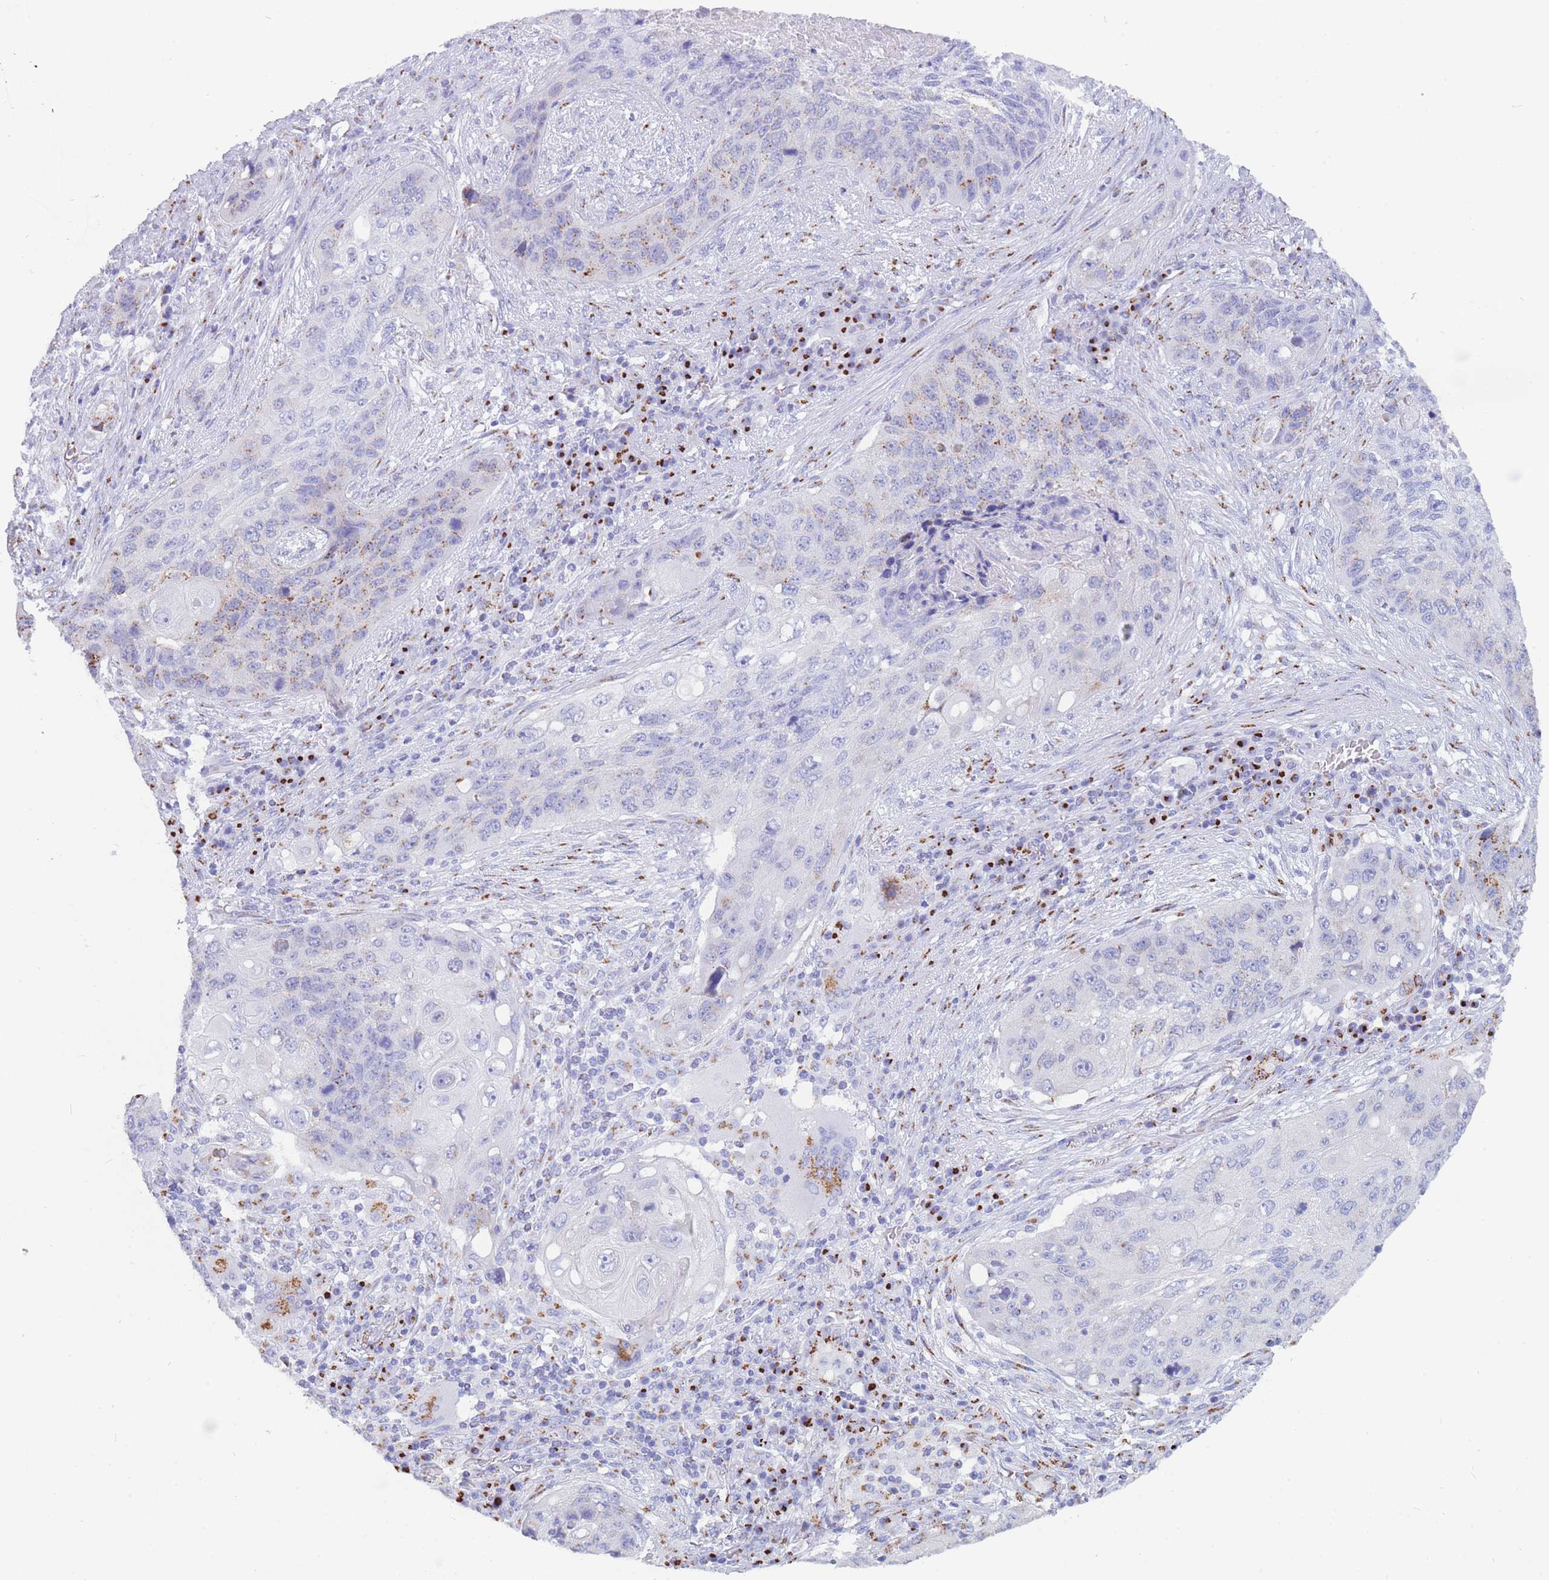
{"staining": {"intensity": "negative", "quantity": "none", "location": "none"}, "tissue": "lung cancer", "cell_type": "Tumor cells", "image_type": "cancer", "snomed": [{"axis": "morphology", "description": "Squamous cell carcinoma, NOS"}, {"axis": "topography", "description": "Lung"}], "caption": "Immunohistochemistry histopathology image of lung squamous cell carcinoma stained for a protein (brown), which shows no expression in tumor cells.", "gene": "FAM3C", "patient": {"sex": "female", "age": 63}}